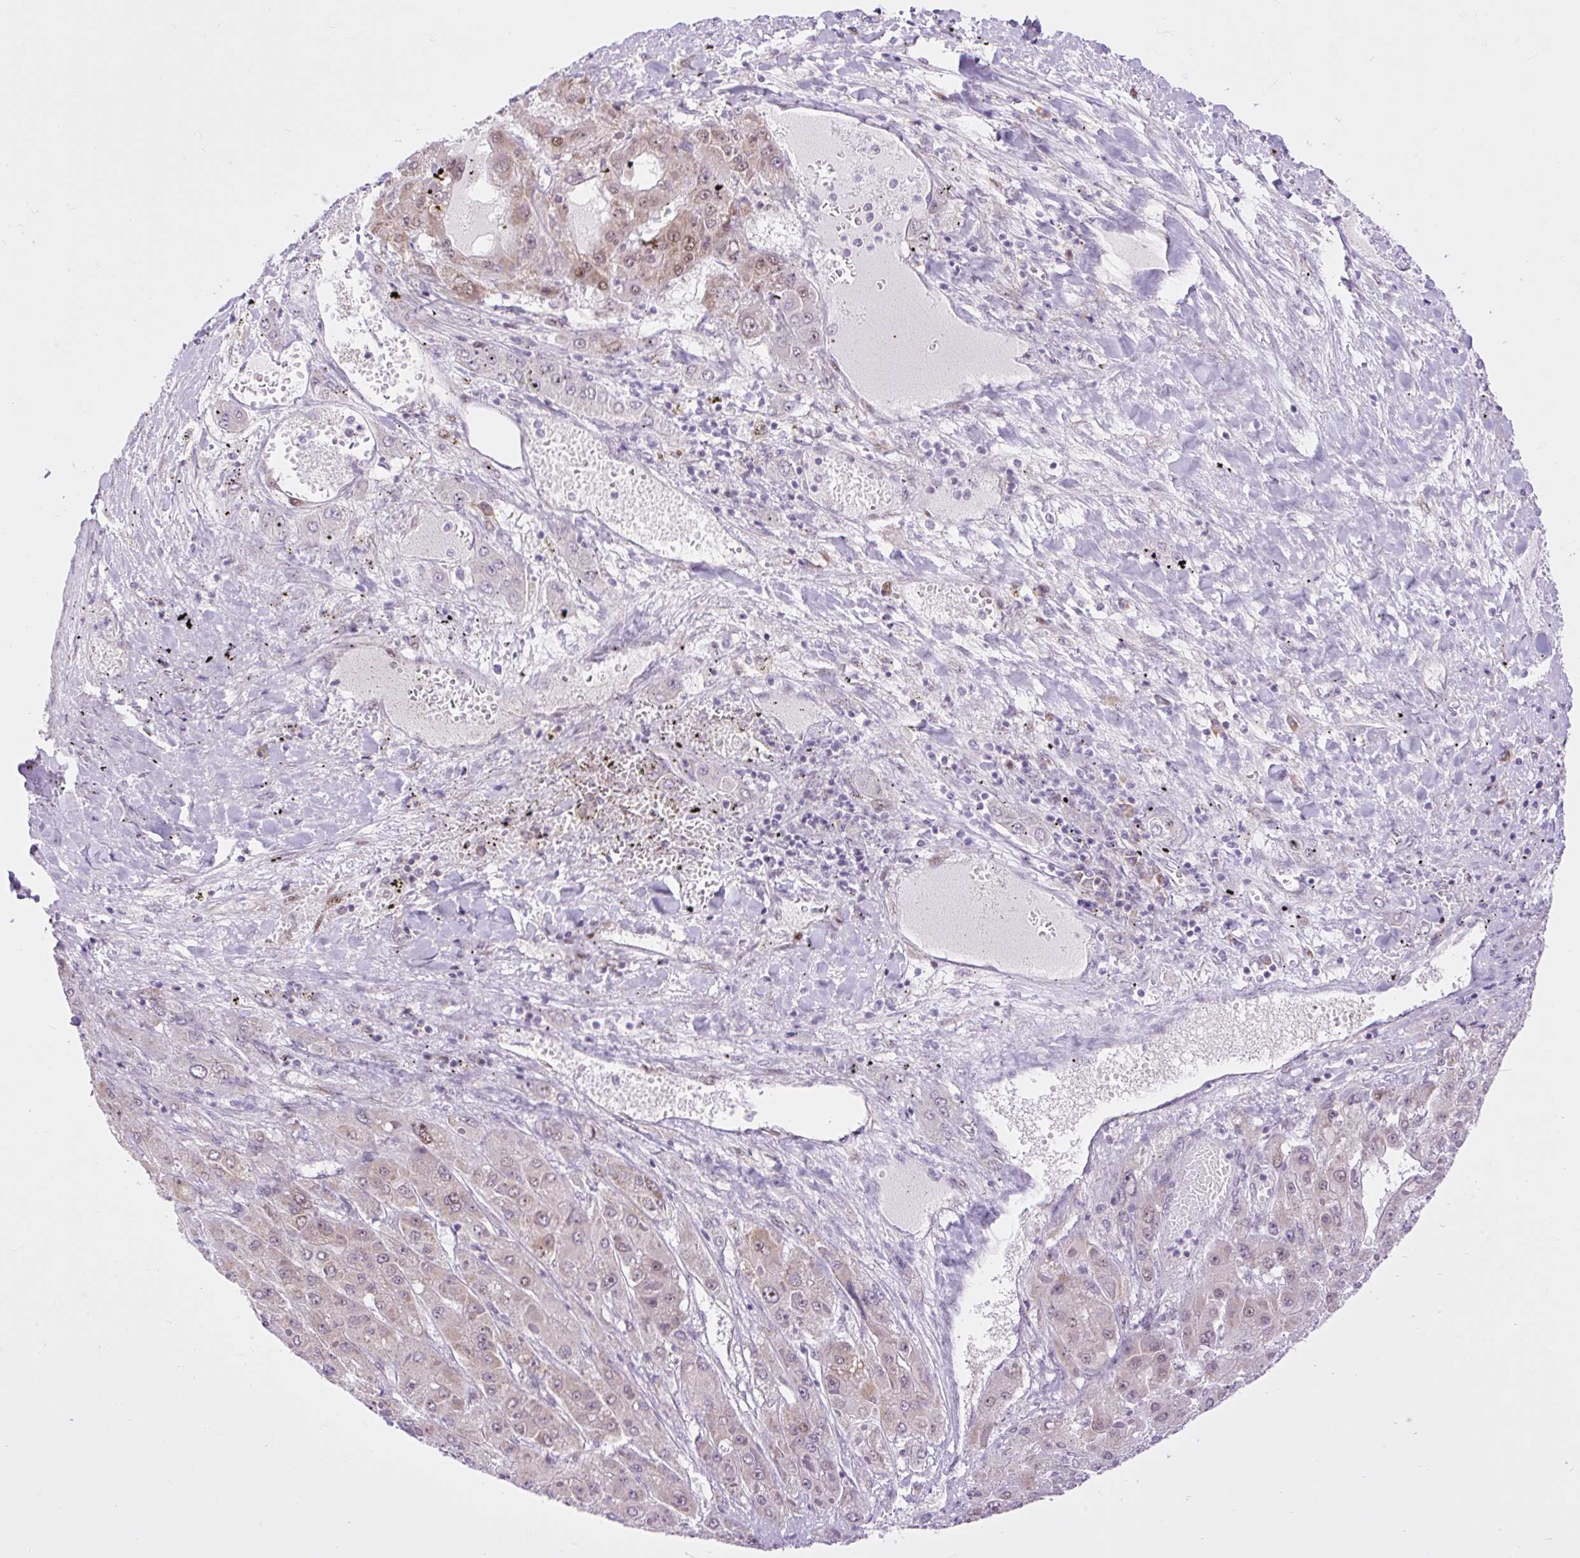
{"staining": {"intensity": "weak", "quantity": "25%-75%", "location": "cytoplasmic/membranous,nuclear"}, "tissue": "liver cancer", "cell_type": "Tumor cells", "image_type": "cancer", "snomed": [{"axis": "morphology", "description": "Carcinoma, Hepatocellular, NOS"}, {"axis": "topography", "description": "Liver"}], "caption": "Protein positivity by IHC reveals weak cytoplasmic/membranous and nuclear positivity in approximately 25%-75% of tumor cells in liver cancer (hepatocellular carcinoma).", "gene": "CLK2", "patient": {"sex": "female", "age": 73}}